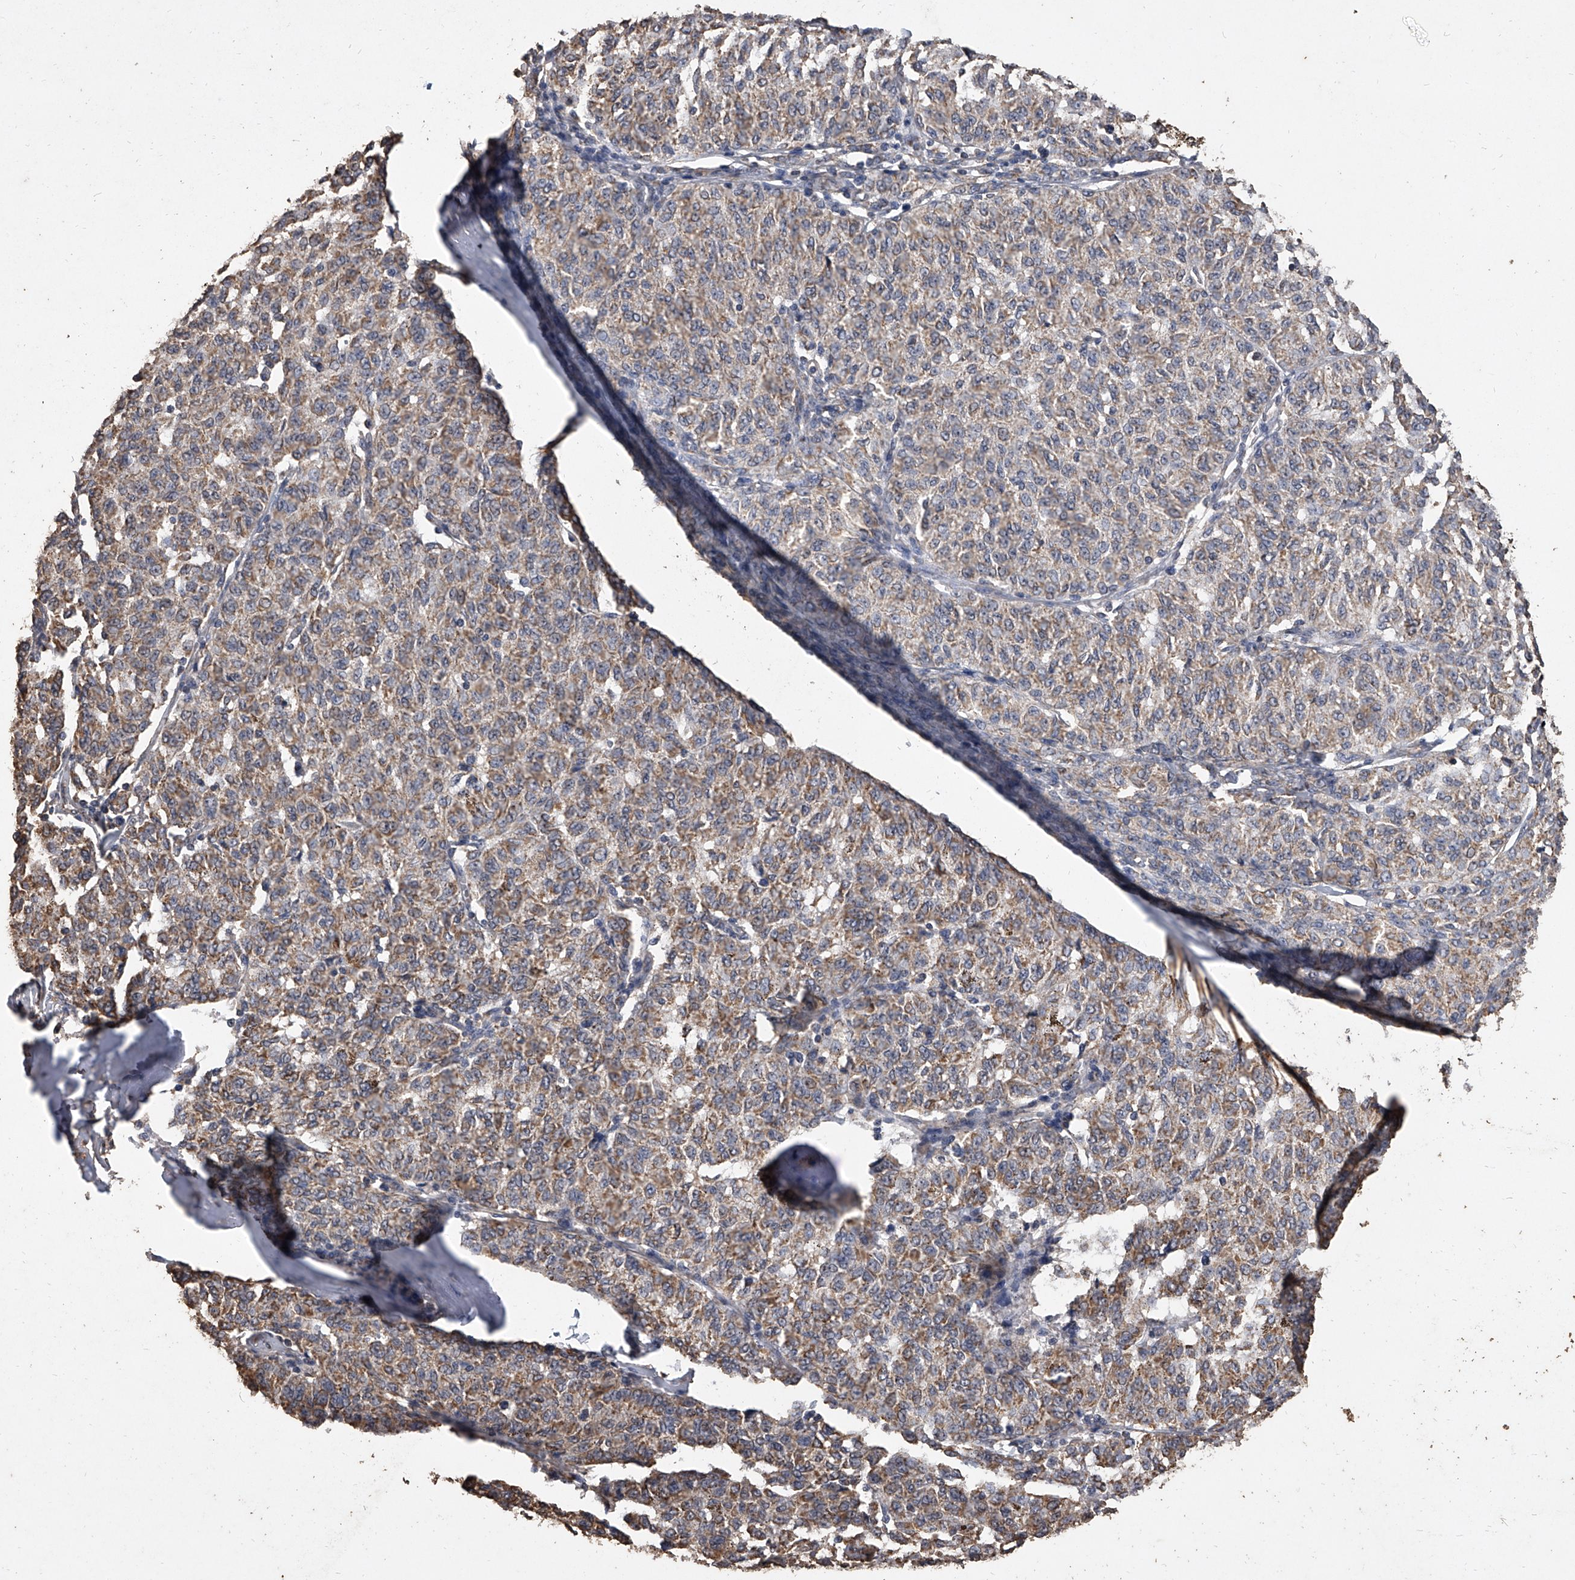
{"staining": {"intensity": "moderate", "quantity": ">75%", "location": "cytoplasmic/membranous"}, "tissue": "melanoma", "cell_type": "Tumor cells", "image_type": "cancer", "snomed": [{"axis": "morphology", "description": "Malignant melanoma, NOS"}, {"axis": "topography", "description": "Skin"}], "caption": "Immunohistochemical staining of melanoma displays medium levels of moderate cytoplasmic/membranous protein expression in approximately >75% of tumor cells.", "gene": "MRPL28", "patient": {"sex": "female", "age": 72}}